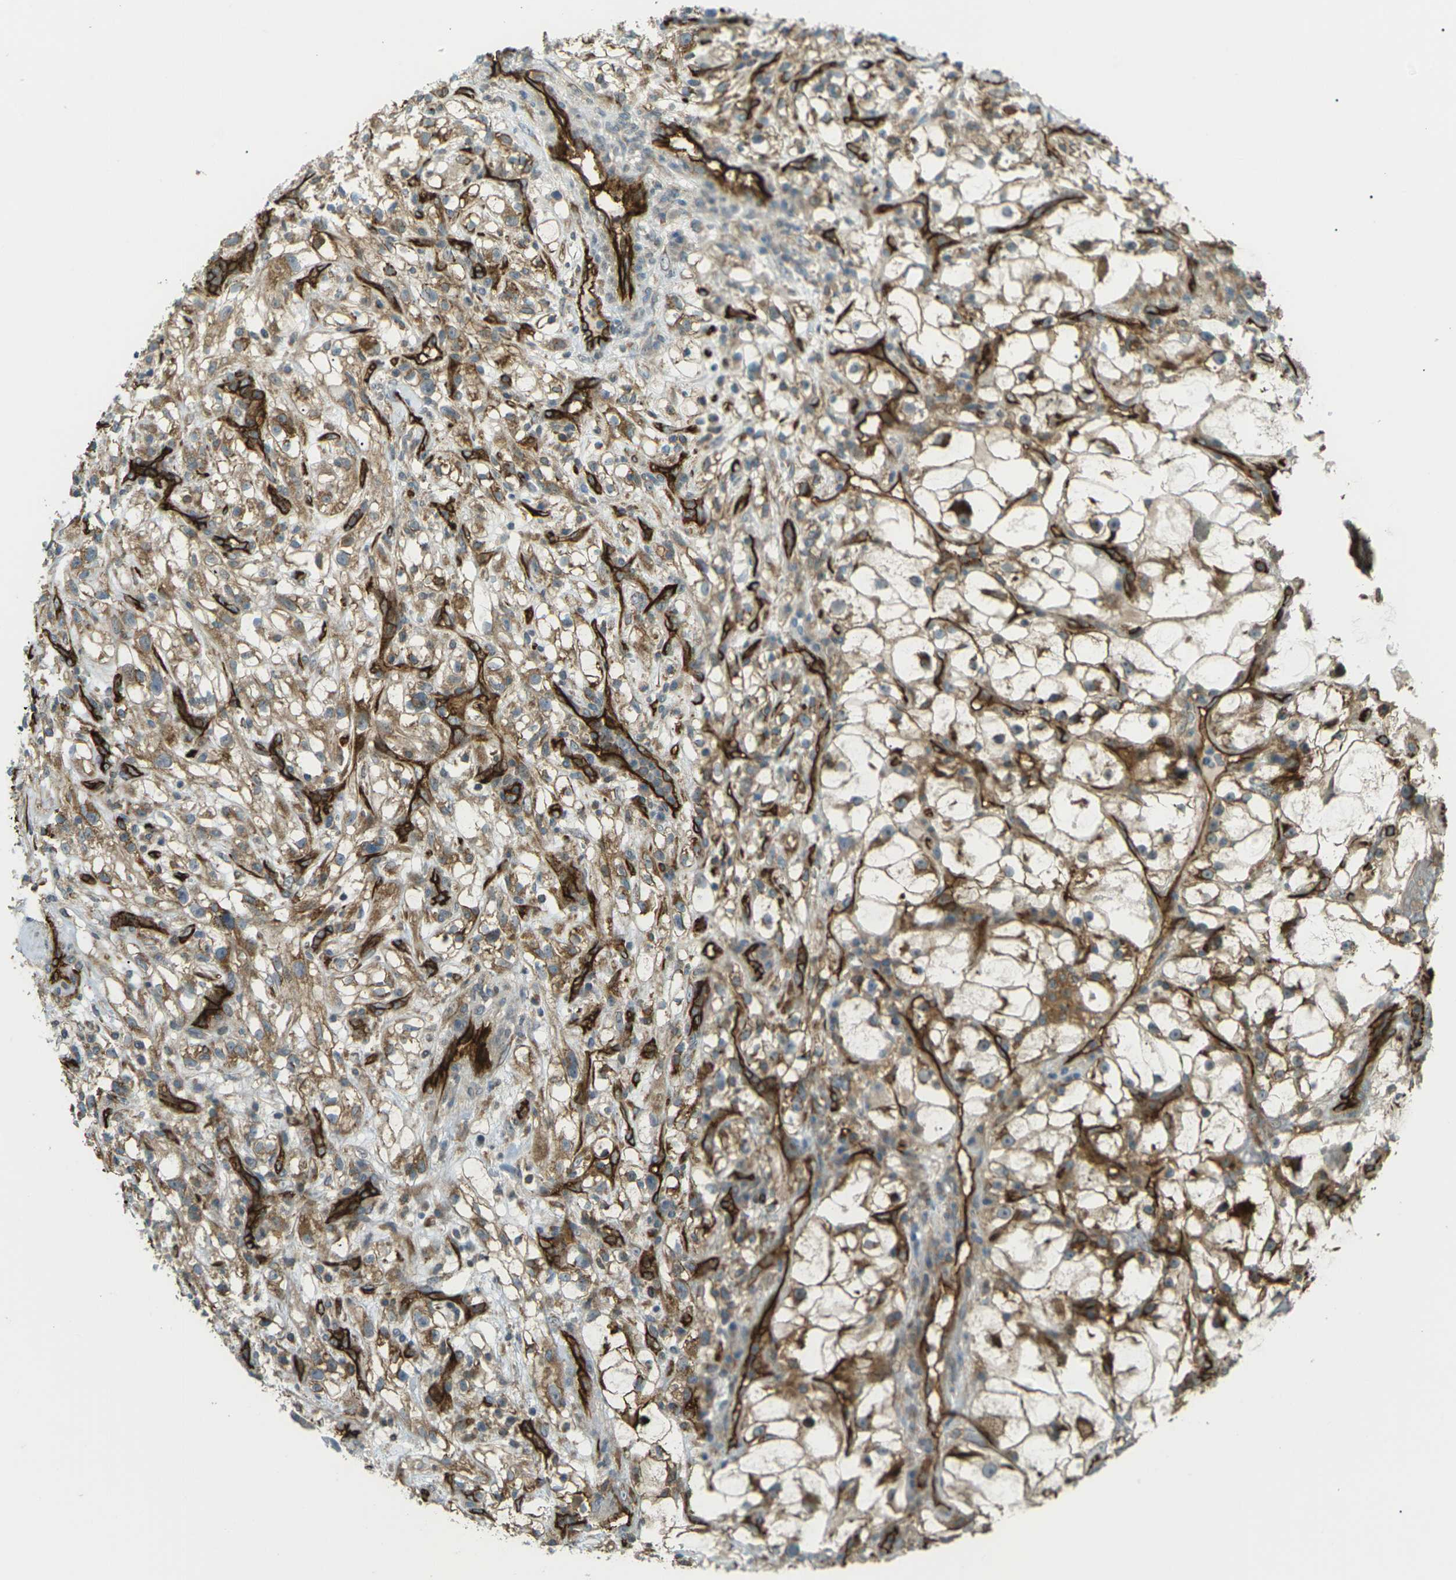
{"staining": {"intensity": "moderate", "quantity": ">75%", "location": "cytoplasmic/membranous"}, "tissue": "renal cancer", "cell_type": "Tumor cells", "image_type": "cancer", "snomed": [{"axis": "morphology", "description": "Adenocarcinoma, NOS"}, {"axis": "topography", "description": "Kidney"}], "caption": "This micrograph shows adenocarcinoma (renal) stained with IHC to label a protein in brown. The cytoplasmic/membranous of tumor cells show moderate positivity for the protein. Nuclei are counter-stained blue.", "gene": "S1PR1", "patient": {"sex": "female", "age": 60}}